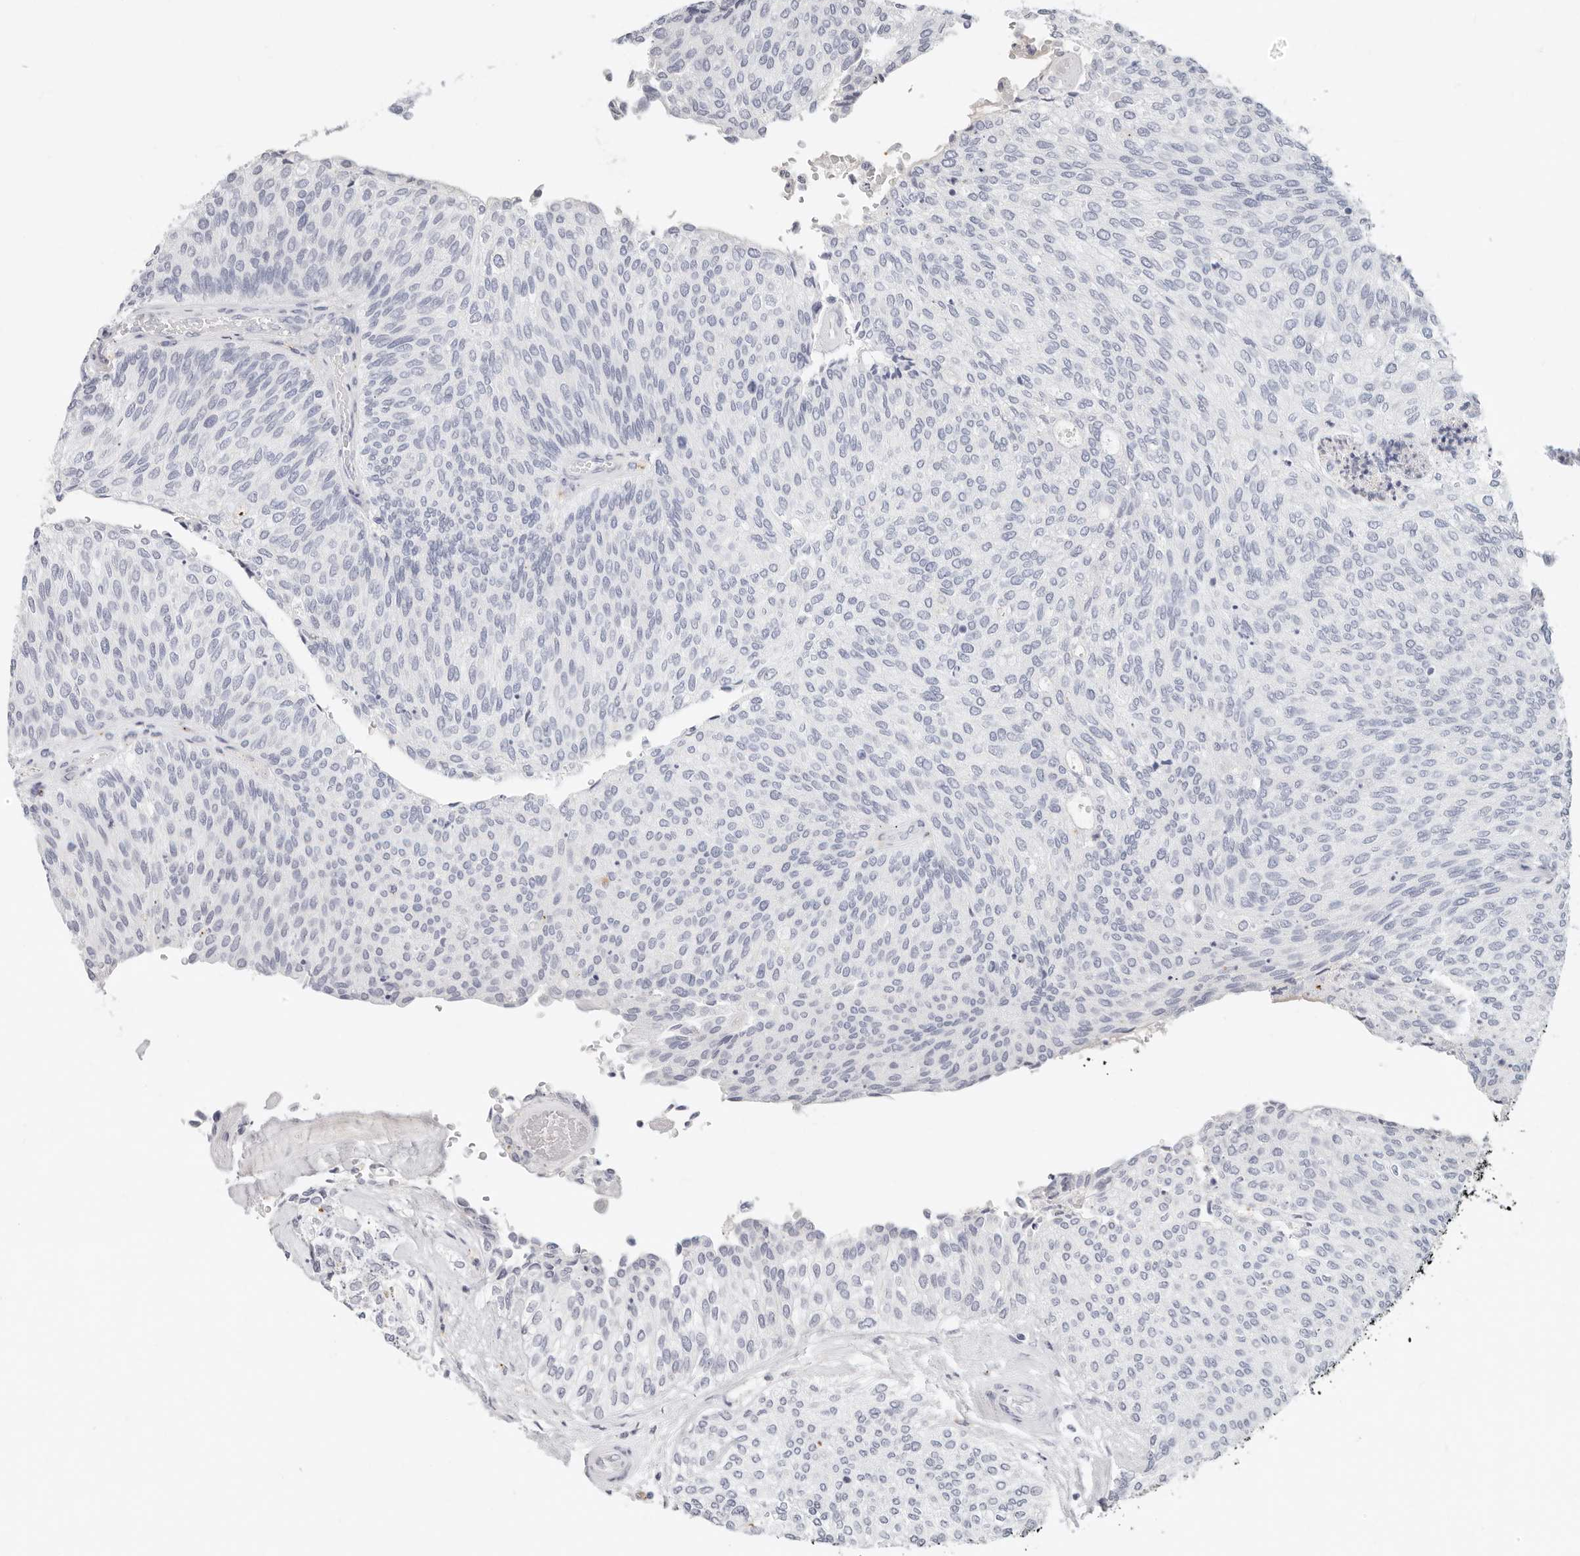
{"staining": {"intensity": "negative", "quantity": "none", "location": "none"}, "tissue": "urothelial cancer", "cell_type": "Tumor cells", "image_type": "cancer", "snomed": [{"axis": "morphology", "description": "Urothelial carcinoma, Low grade"}, {"axis": "topography", "description": "Urinary bladder"}], "caption": "A high-resolution histopathology image shows immunohistochemistry (IHC) staining of urothelial cancer, which reveals no significant positivity in tumor cells.", "gene": "ZRANB1", "patient": {"sex": "female", "age": 79}}